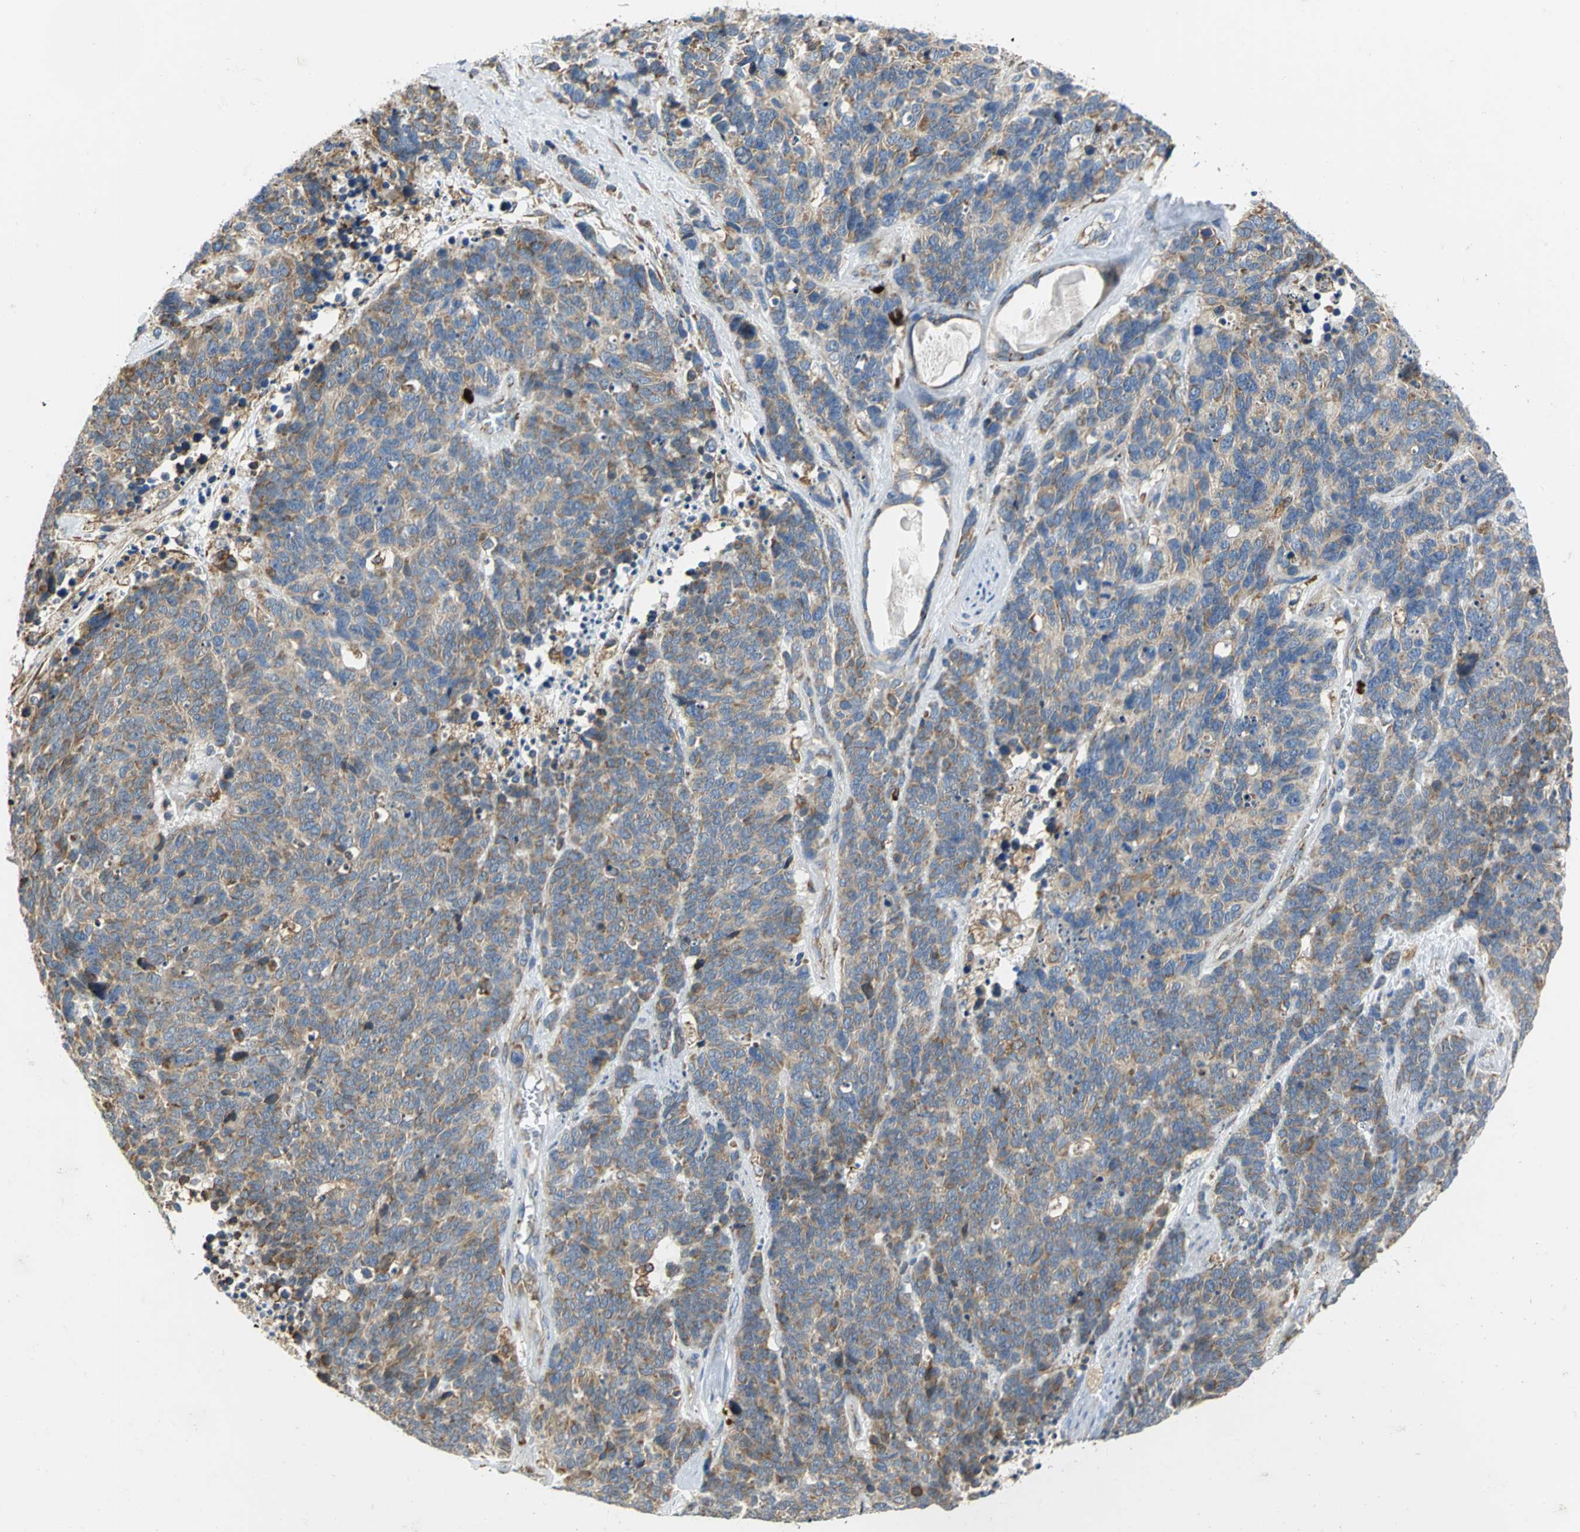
{"staining": {"intensity": "weak", "quantity": ">75%", "location": "cytoplasmic/membranous"}, "tissue": "lung cancer", "cell_type": "Tumor cells", "image_type": "cancer", "snomed": [{"axis": "morphology", "description": "Neoplasm, malignant, NOS"}, {"axis": "topography", "description": "Lung"}], "caption": "The photomicrograph exhibits a brown stain indicating the presence of a protein in the cytoplasmic/membranous of tumor cells in neoplasm (malignant) (lung).", "gene": "SDF2L1", "patient": {"sex": "female", "age": 58}}